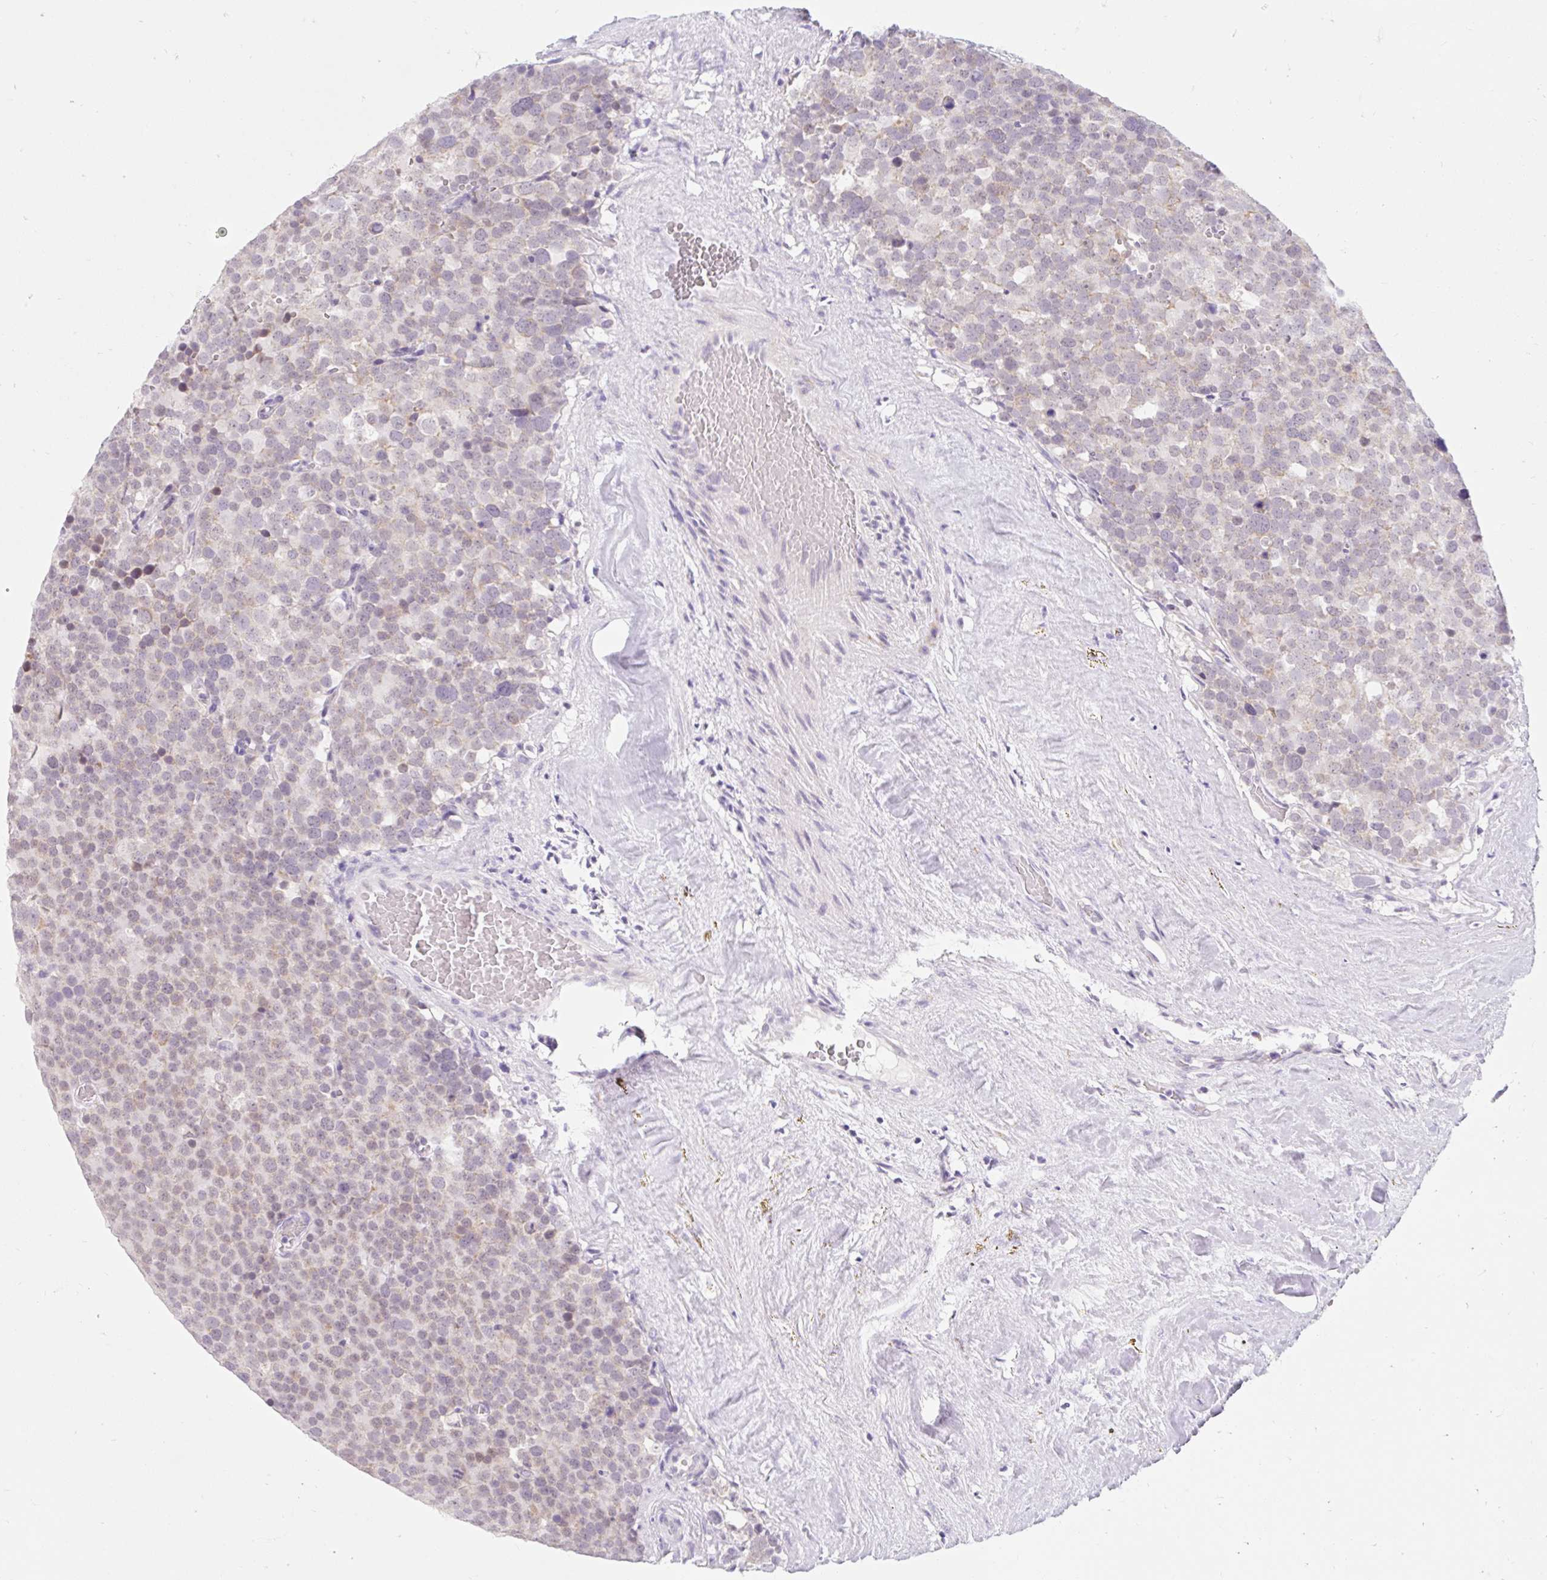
{"staining": {"intensity": "weak", "quantity": "<25%", "location": "cytoplasmic/membranous"}, "tissue": "testis cancer", "cell_type": "Tumor cells", "image_type": "cancer", "snomed": [{"axis": "morphology", "description": "Seminoma, NOS"}, {"axis": "topography", "description": "Testis"}], "caption": "Testis cancer (seminoma) was stained to show a protein in brown. There is no significant expression in tumor cells.", "gene": "ITPK1", "patient": {"sex": "male", "age": 71}}